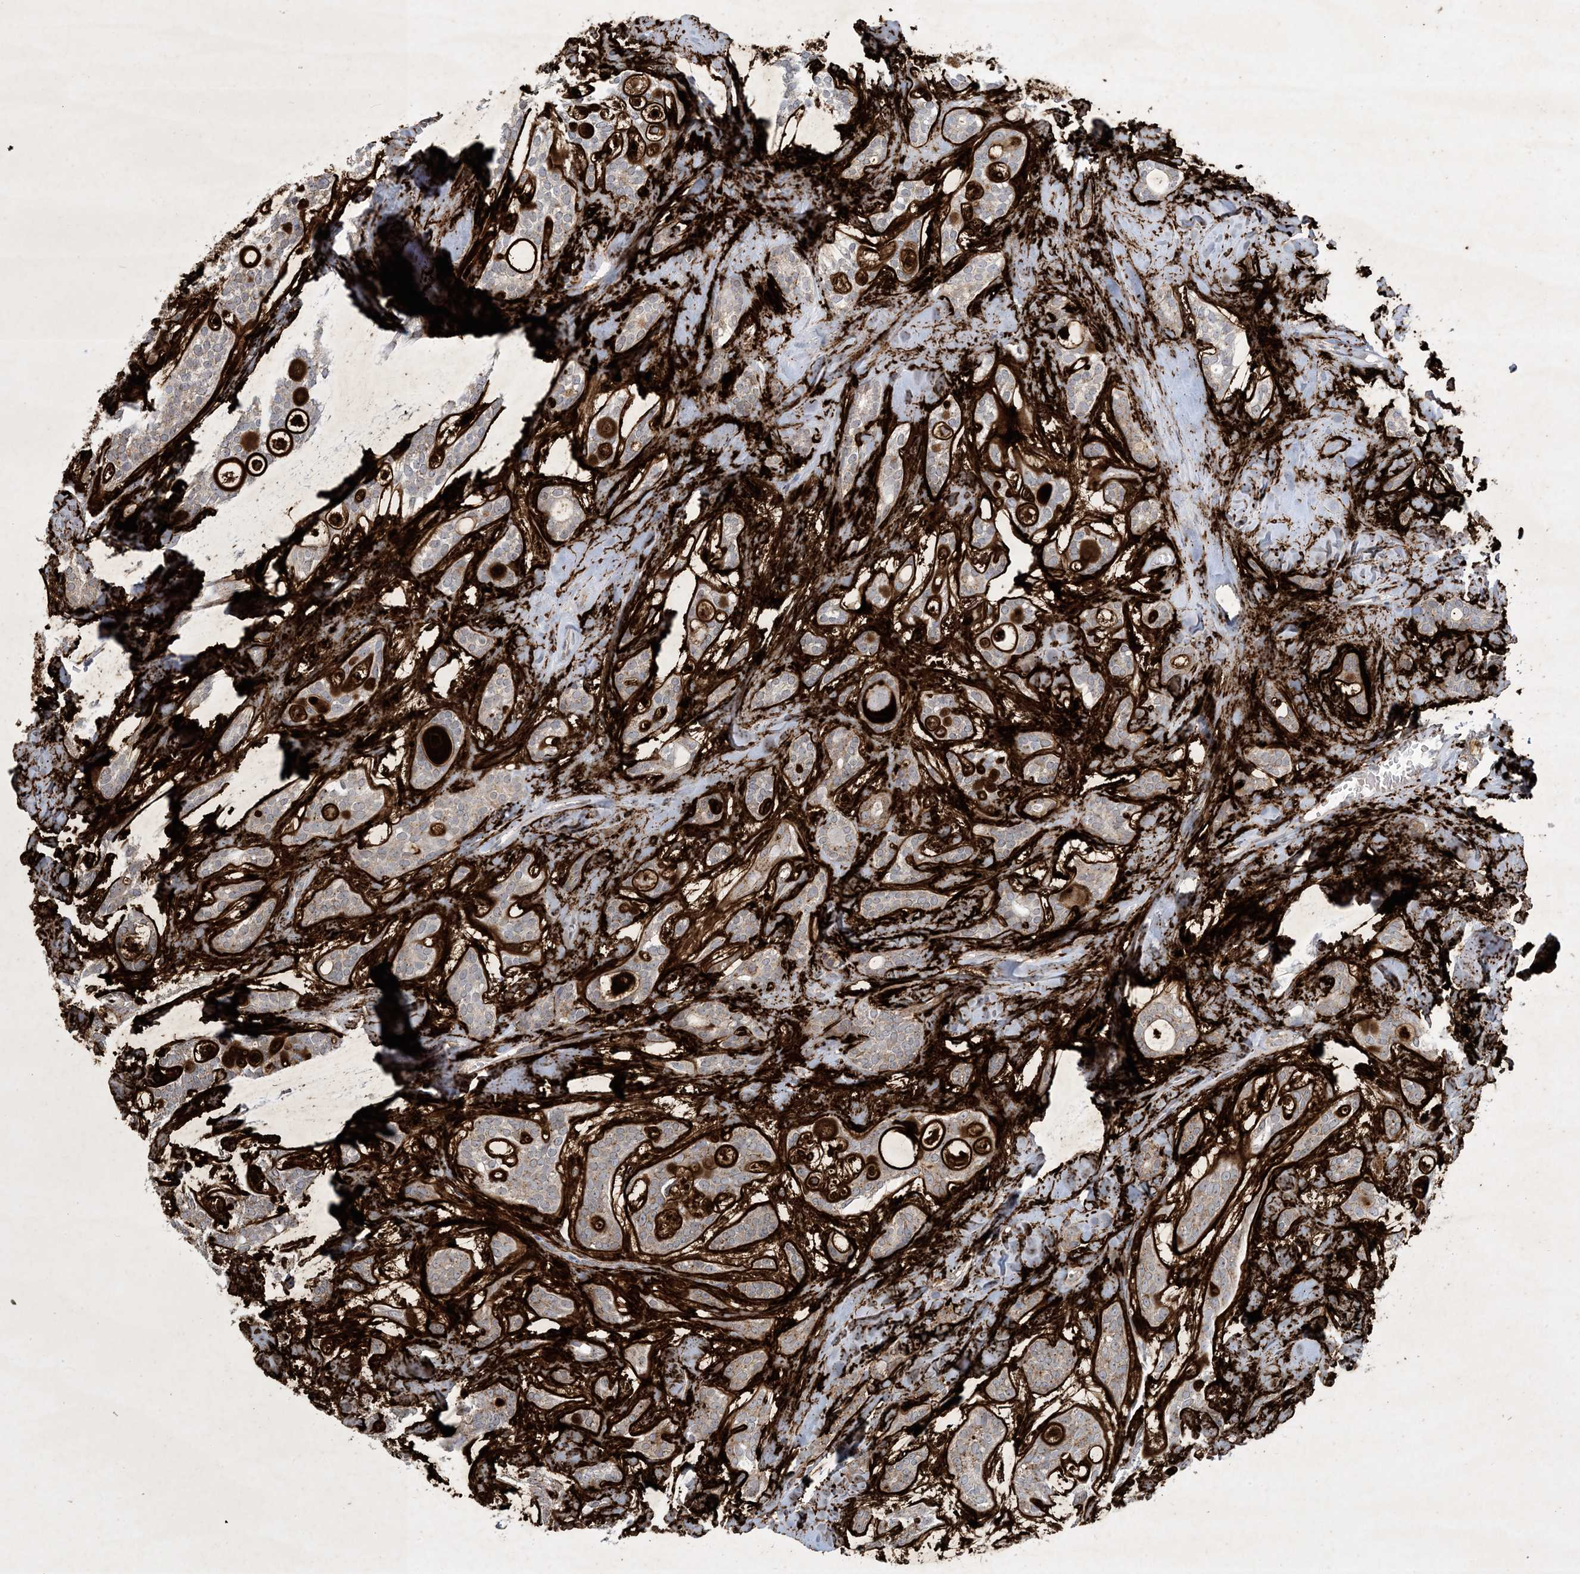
{"staining": {"intensity": "moderate", "quantity": "25%-75%", "location": "cytoplasmic/membranous"}, "tissue": "head and neck cancer", "cell_type": "Tumor cells", "image_type": "cancer", "snomed": [{"axis": "morphology", "description": "Adenocarcinoma, NOS"}, {"axis": "topography", "description": "Head-Neck"}], "caption": "Protein analysis of head and neck adenocarcinoma tissue reveals moderate cytoplasmic/membranous positivity in about 25%-75% of tumor cells.", "gene": "MRPS18A", "patient": {"sex": "male", "age": 66}}